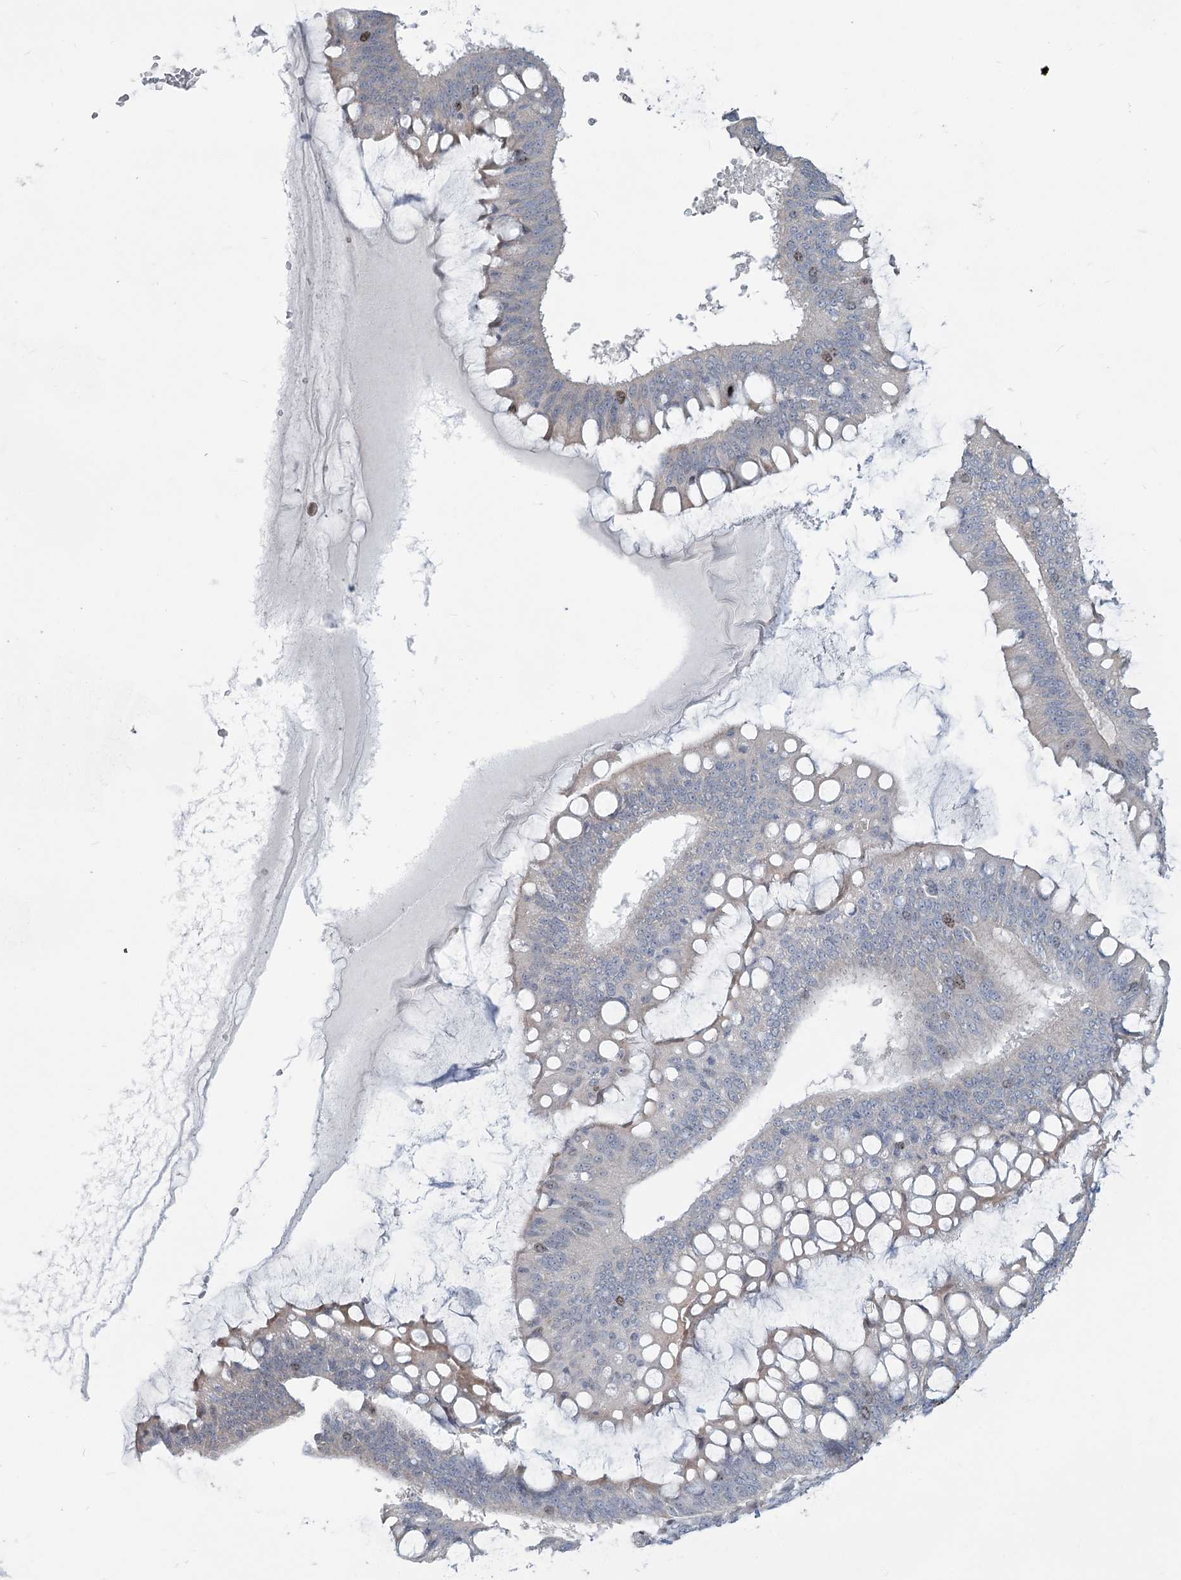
{"staining": {"intensity": "weak", "quantity": "<25%", "location": "nuclear"}, "tissue": "ovarian cancer", "cell_type": "Tumor cells", "image_type": "cancer", "snomed": [{"axis": "morphology", "description": "Cystadenocarcinoma, mucinous, NOS"}, {"axis": "topography", "description": "Ovary"}], "caption": "Ovarian cancer (mucinous cystadenocarcinoma) stained for a protein using IHC reveals no positivity tumor cells.", "gene": "ABITRAM", "patient": {"sex": "female", "age": 73}}